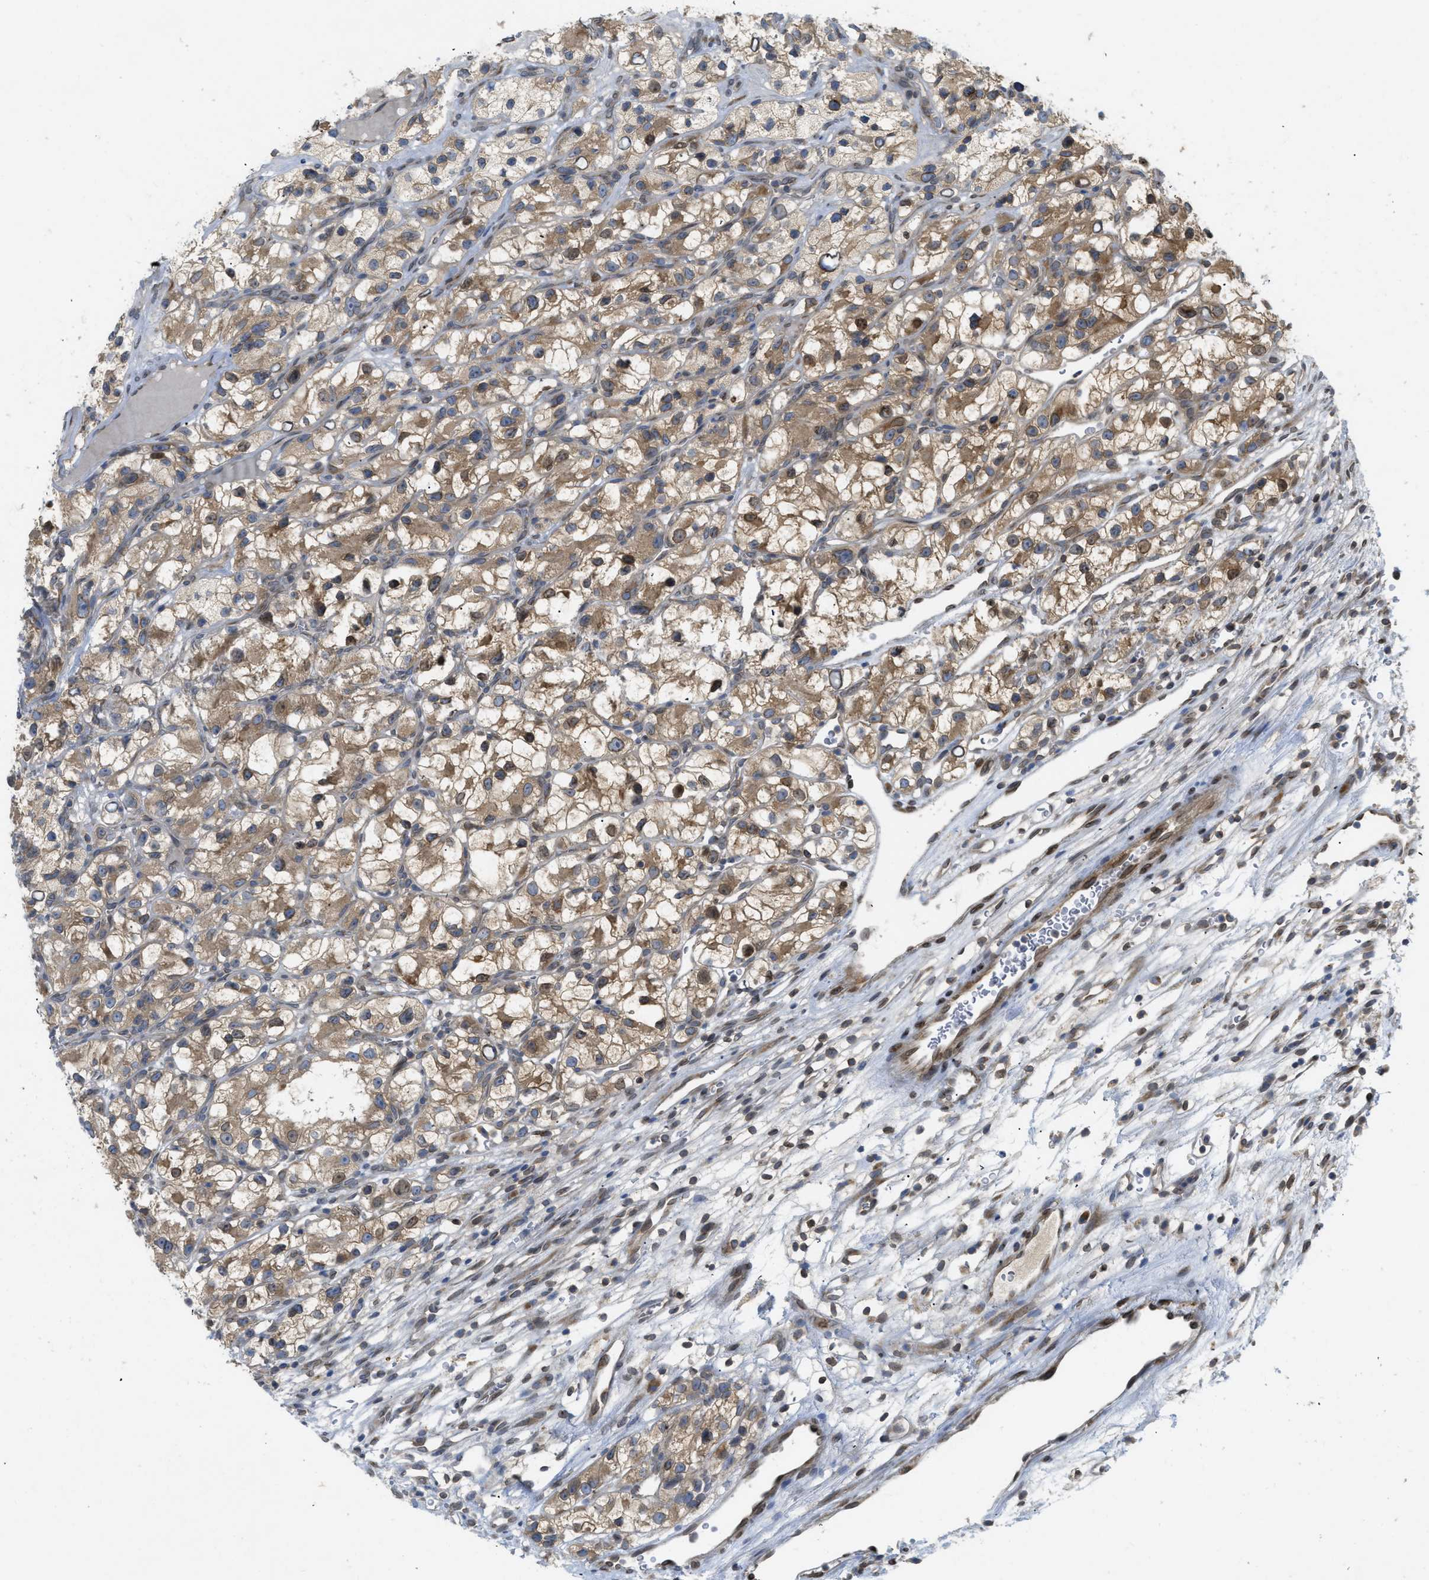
{"staining": {"intensity": "moderate", "quantity": "25%-75%", "location": "cytoplasmic/membranous"}, "tissue": "renal cancer", "cell_type": "Tumor cells", "image_type": "cancer", "snomed": [{"axis": "morphology", "description": "Adenocarcinoma, NOS"}, {"axis": "topography", "description": "Kidney"}], "caption": "Protein expression analysis of renal cancer (adenocarcinoma) exhibits moderate cytoplasmic/membranous positivity in about 25%-75% of tumor cells.", "gene": "EIF2AK3", "patient": {"sex": "female", "age": 57}}